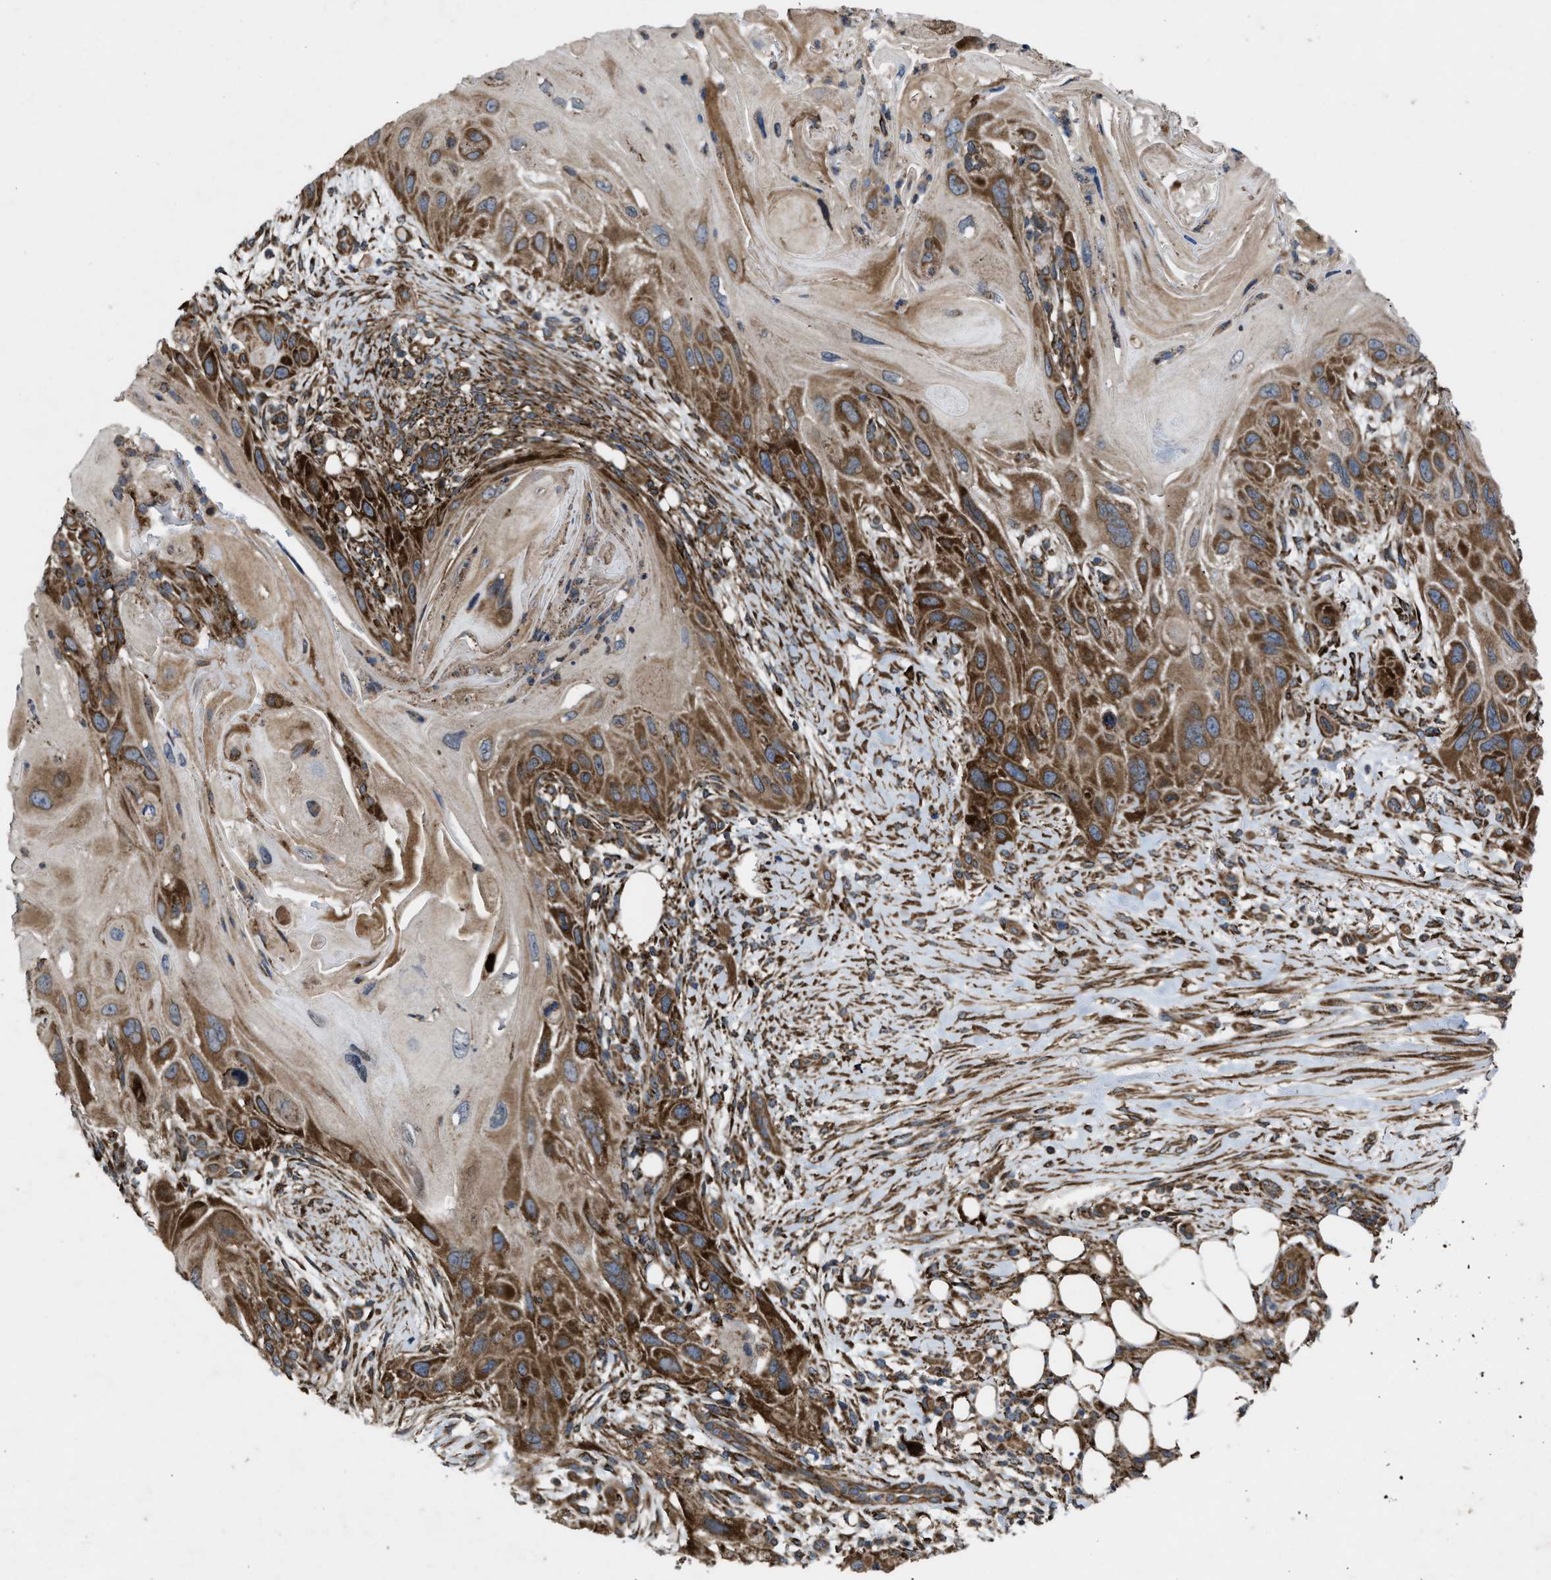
{"staining": {"intensity": "strong", "quantity": ">75%", "location": "cytoplasmic/membranous"}, "tissue": "skin cancer", "cell_type": "Tumor cells", "image_type": "cancer", "snomed": [{"axis": "morphology", "description": "Squamous cell carcinoma, NOS"}, {"axis": "topography", "description": "Skin"}], "caption": "About >75% of tumor cells in human squamous cell carcinoma (skin) reveal strong cytoplasmic/membranous protein staining as visualized by brown immunohistochemical staining.", "gene": "PER3", "patient": {"sex": "female", "age": 77}}